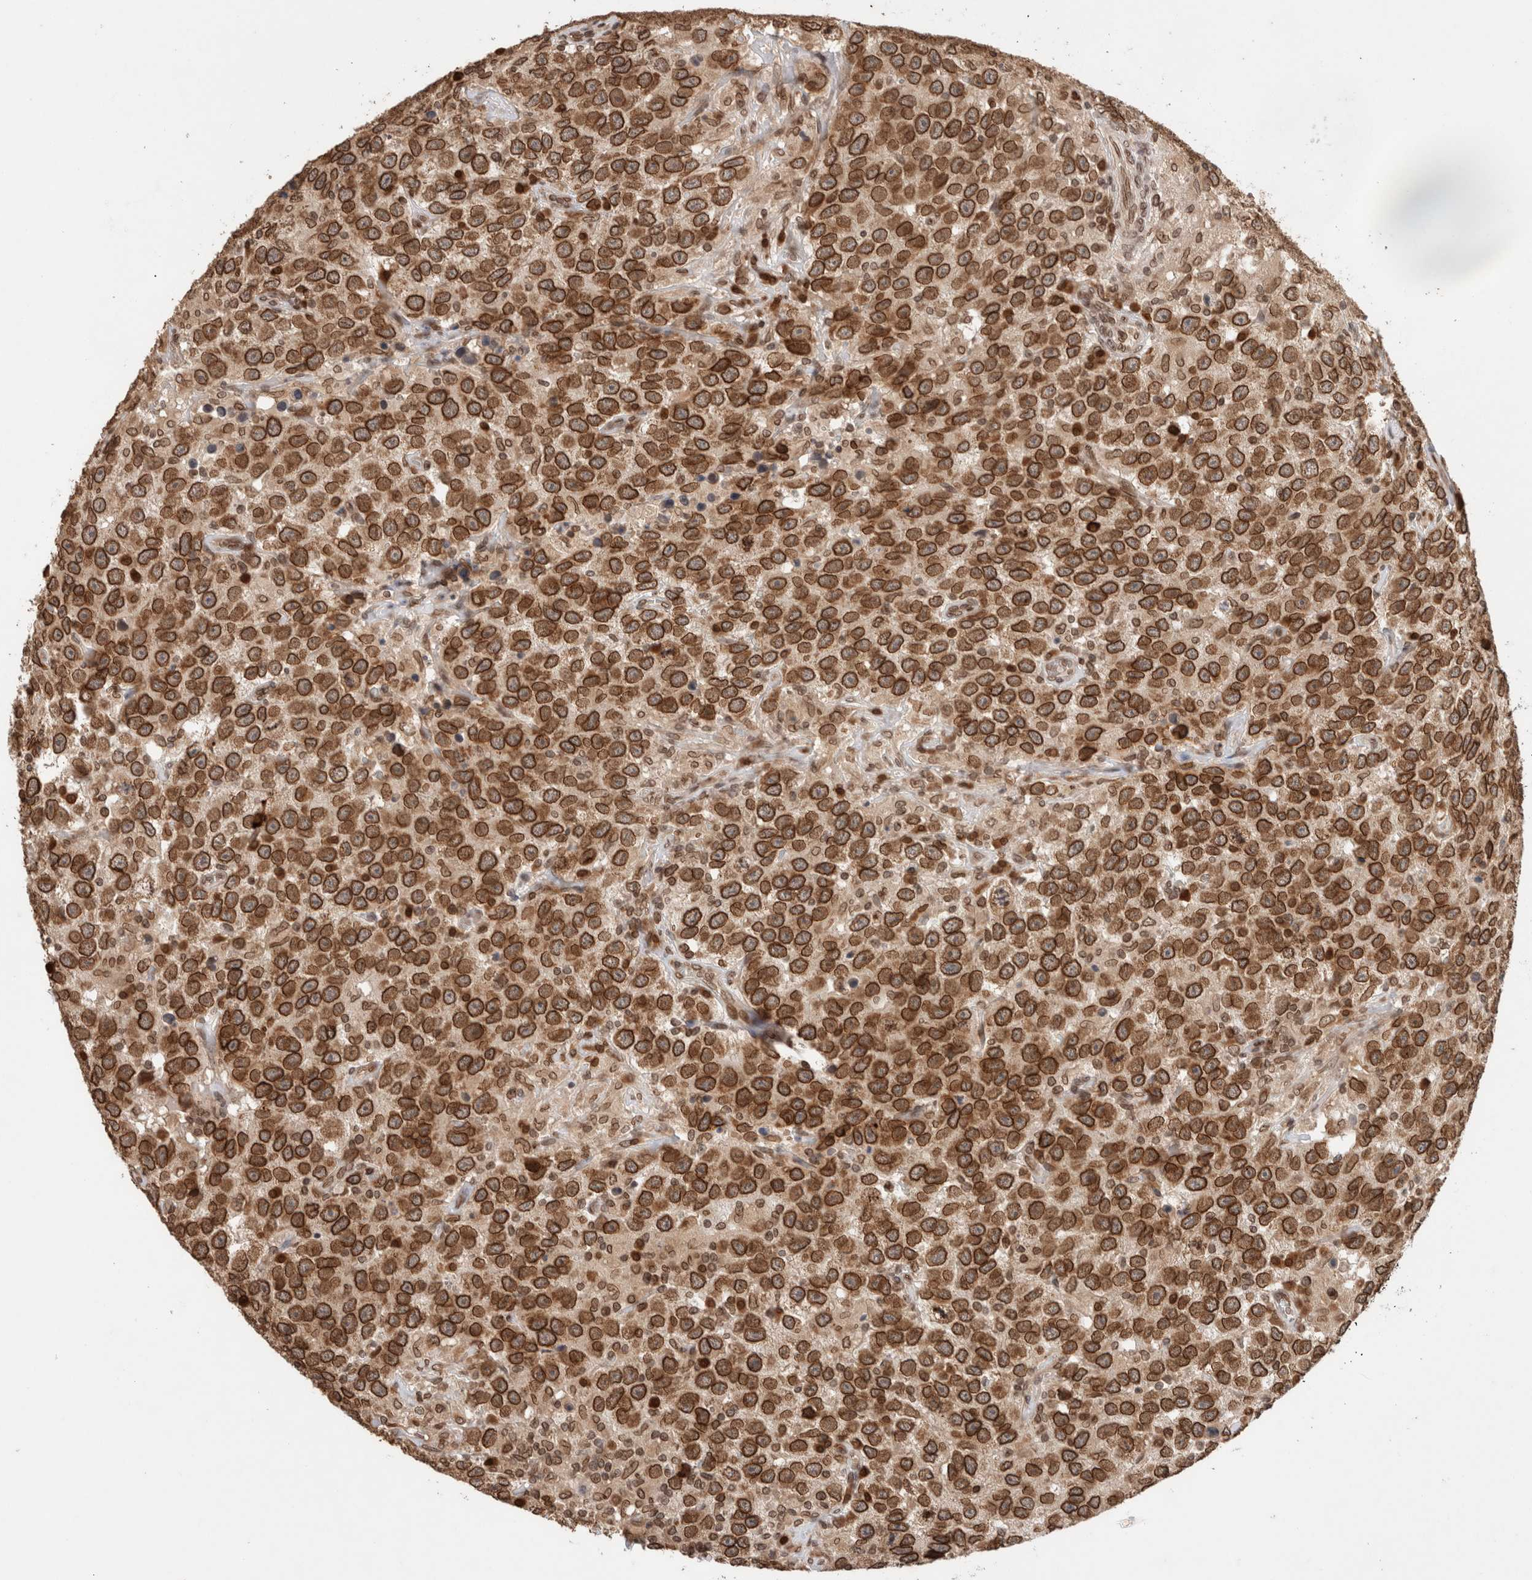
{"staining": {"intensity": "strong", "quantity": ">75%", "location": "cytoplasmic/membranous,nuclear"}, "tissue": "testis cancer", "cell_type": "Tumor cells", "image_type": "cancer", "snomed": [{"axis": "morphology", "description": "Seminoma, NOS"}, {"axis": "topography", "description": "Testis"}], "caption": "DAB (3,3'-diaminobenzidine) immunohistochemical staining of testis cancer shows strong cytoplasmic/membranous and nuclear protein expression in approximately >75% of tumor cells.", "gene": "TPR", "patient": {"sex": "male", "age": 41}}